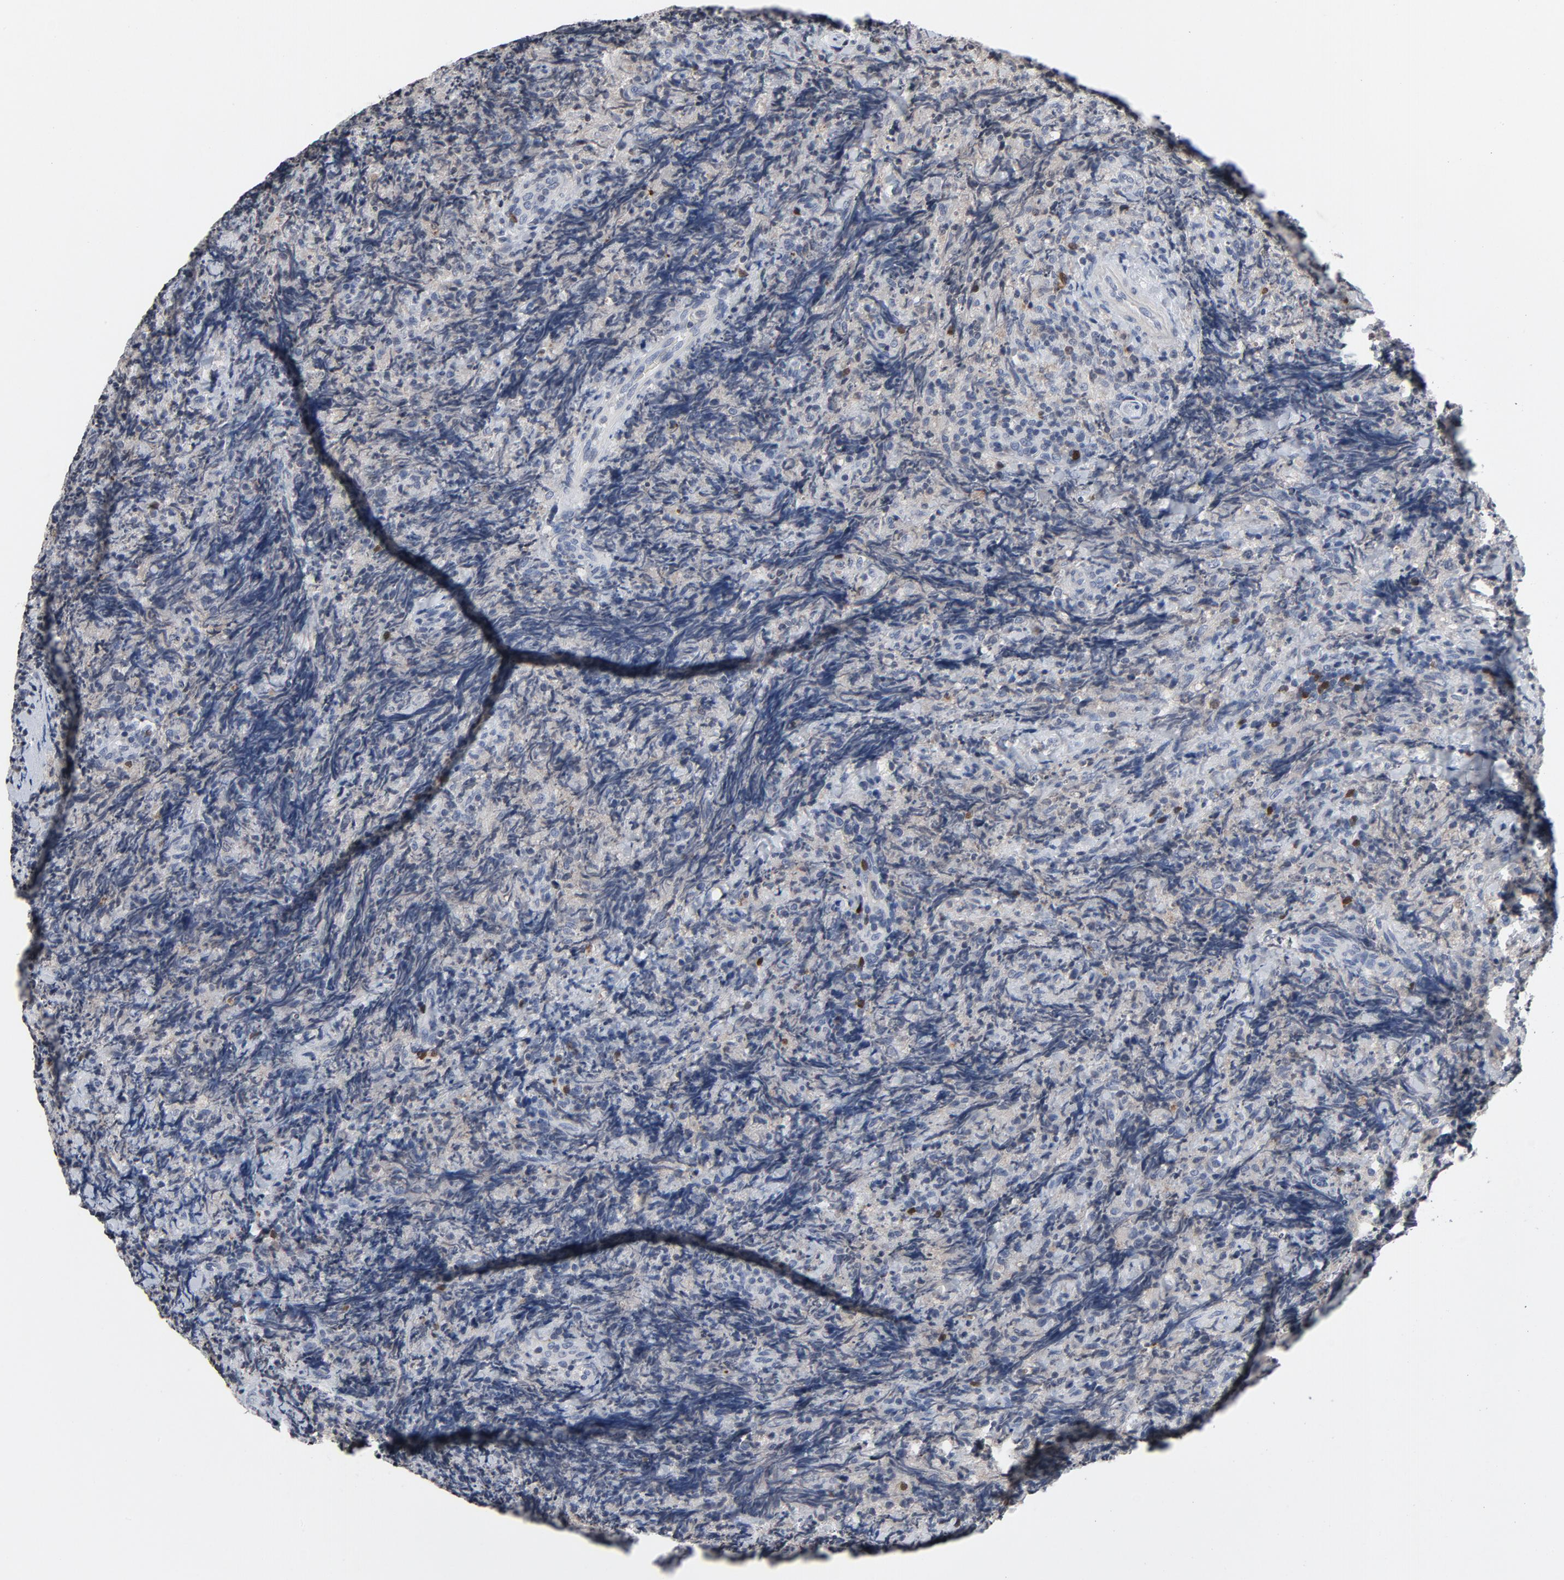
{"staining": {"intensity": "moderate", "quantity": ">75%", "location": "cytoplasmic/membranous"}, "tissue": "lymphoma", "cell_type": "Tumor cells", "image_type": "cancer", "snomed": [{"axis": "morphology", "description": "Malignant lymphoma, non-Hodgkin's type, High grade"}, {"axis": "topography", "description": "Tonsil"}], "caption": "Moderate cytoplasmic/membranous protein positivity is seen in approximately >75% of tumor cells in lymphoma. Nuclei are stained in blue.", "gene": "TCL1A", "patient": {"sex": "female", "age": 36}}